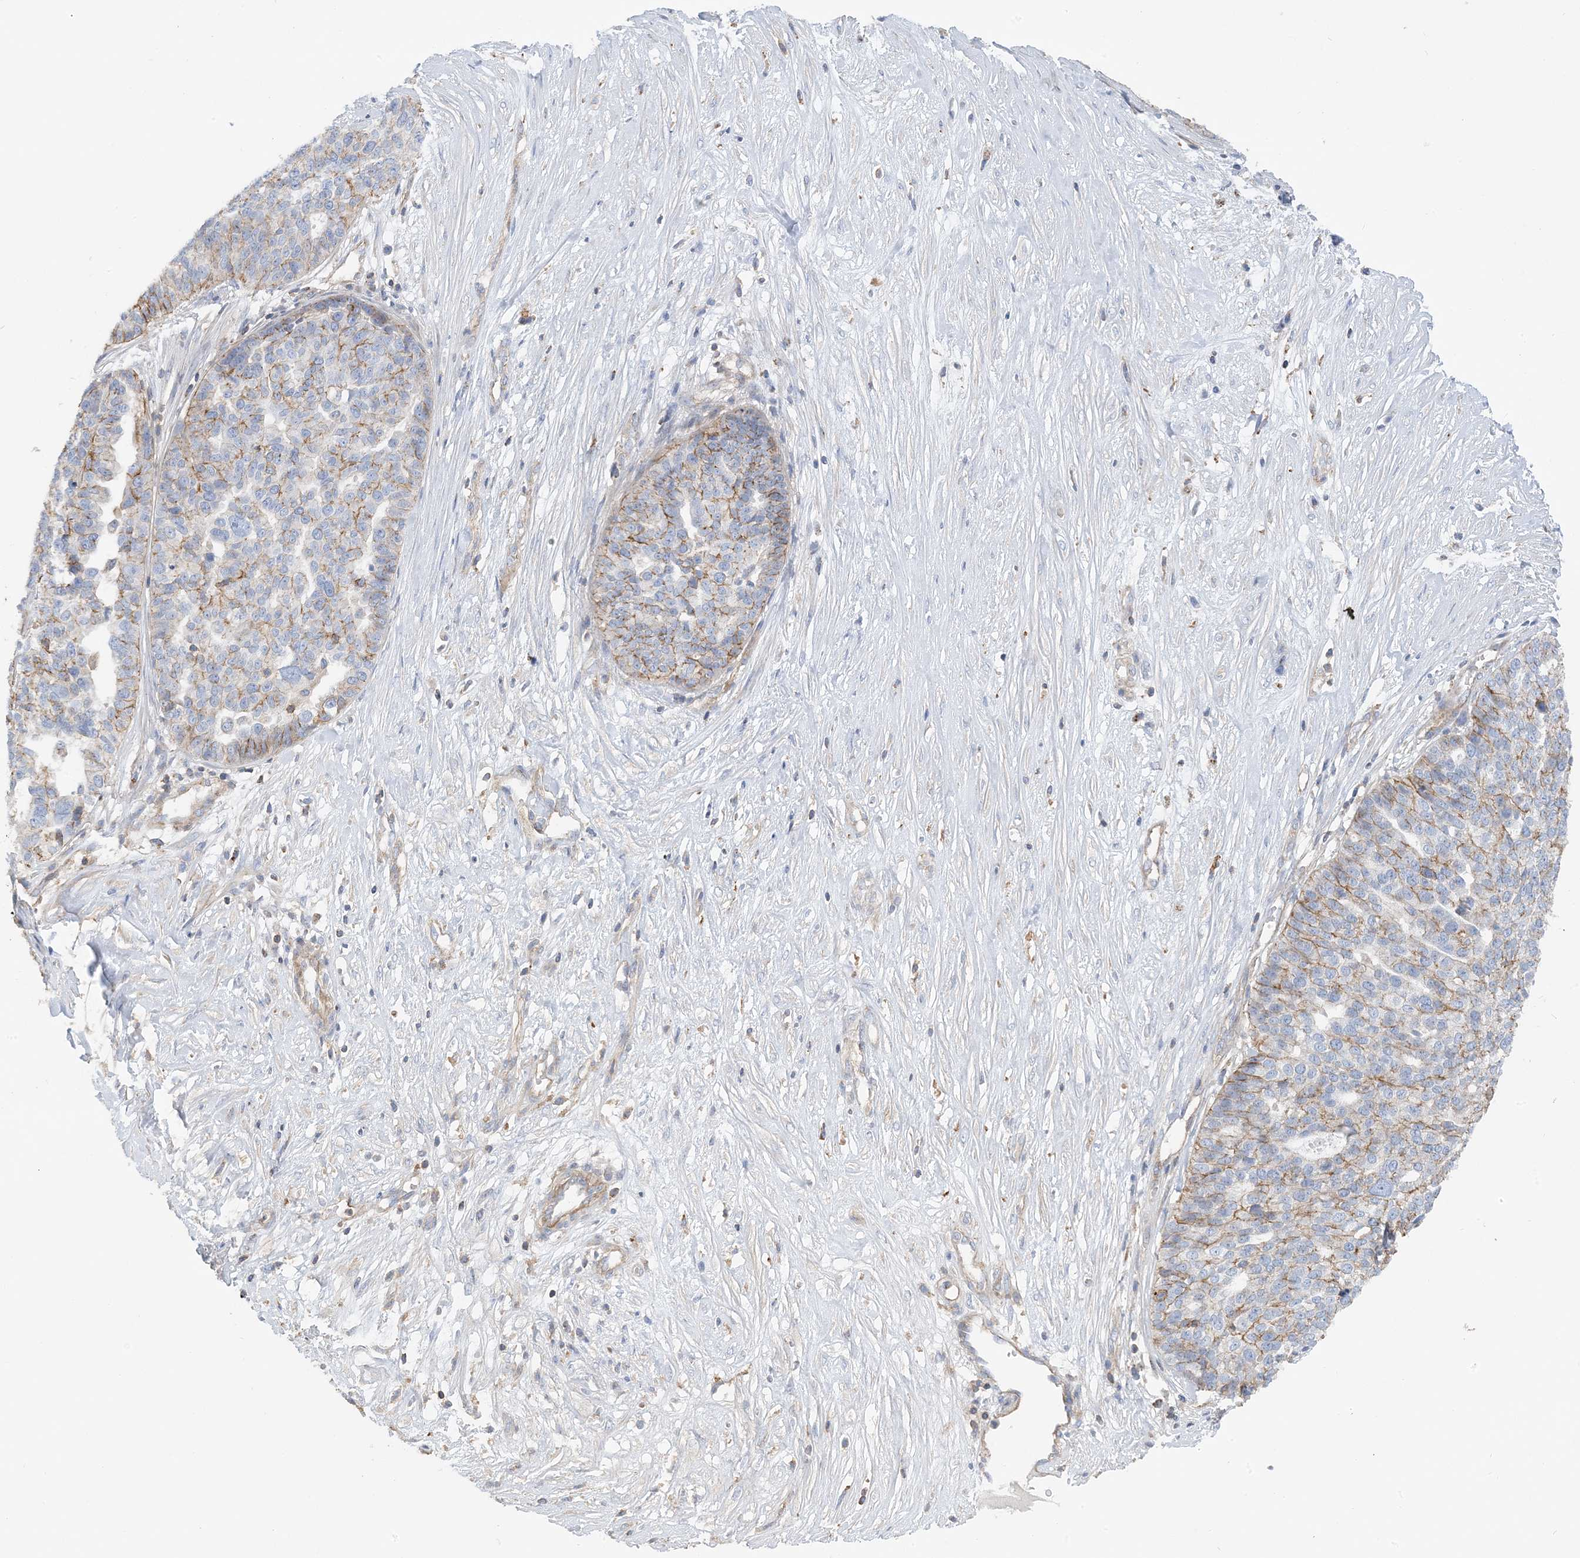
{"staining": {"intensity": "moderate", "quantity": "25%-75%", "location": "cytoplasmic/membranous"}, "tissue": "ovarian cancer", "cell_type": "Tumor cells", "image_type": "cancer", "snomed": [{"axis": "morphology", "description": "Cystadenocarcinoma, serous, NOS"}, {"axis": "topography", "description": "Ovary"}], "caption": "IHC image of neoplastic tissue: serous cystadenocarcinoma (ovarian) stained using IHC displays medium levels of moderate protein expression localized specifically in the cytoplasmic/membranous of tumor cells, appearing as a cytoplasmic/membranous brown color.", "gene": "CALHM5", "patient": {"sex": "female", "age": 59}}